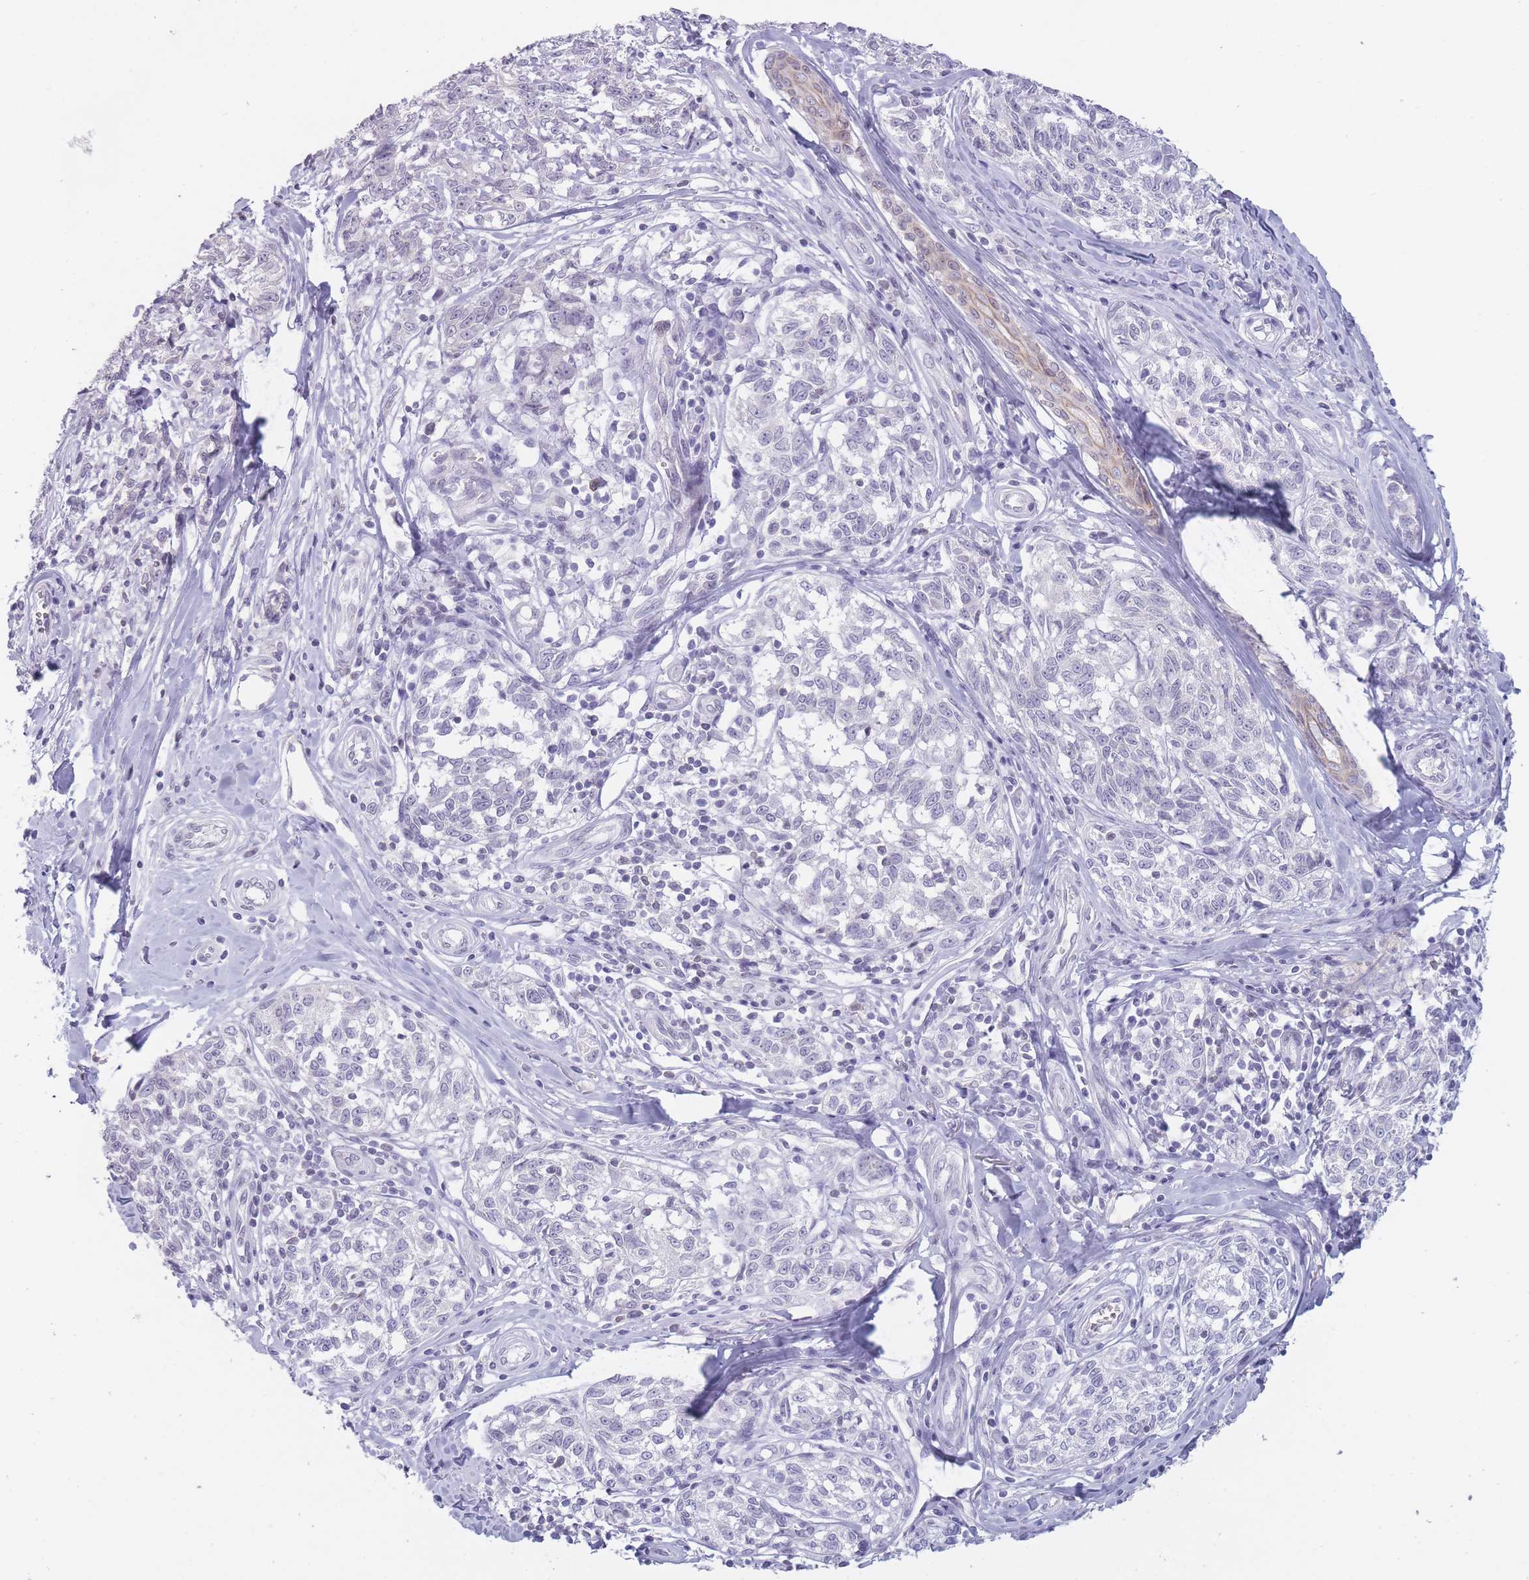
{"staining": {"intensity": "negative", "quantity": "none", "location": "none"}, "tissue": "melanoma", "cell_type": "Tumor cells", "image_type": "cancer", "snomed": [{"axis": "morphology", "description": "Normal tissue, NOS"}, {"axis": "morphology", "description": "Malignant melanoma, NOS"}, {"axis": "topography", "description": "Skin"}], "caption": "Melanoma was stained to show a protein in brown. There is no significant staining in tumor cells. (IHC, brightfield microscopy, high magnification).", "gene": "DCANP1", "patient": {"sex": "female", "age": 64}}